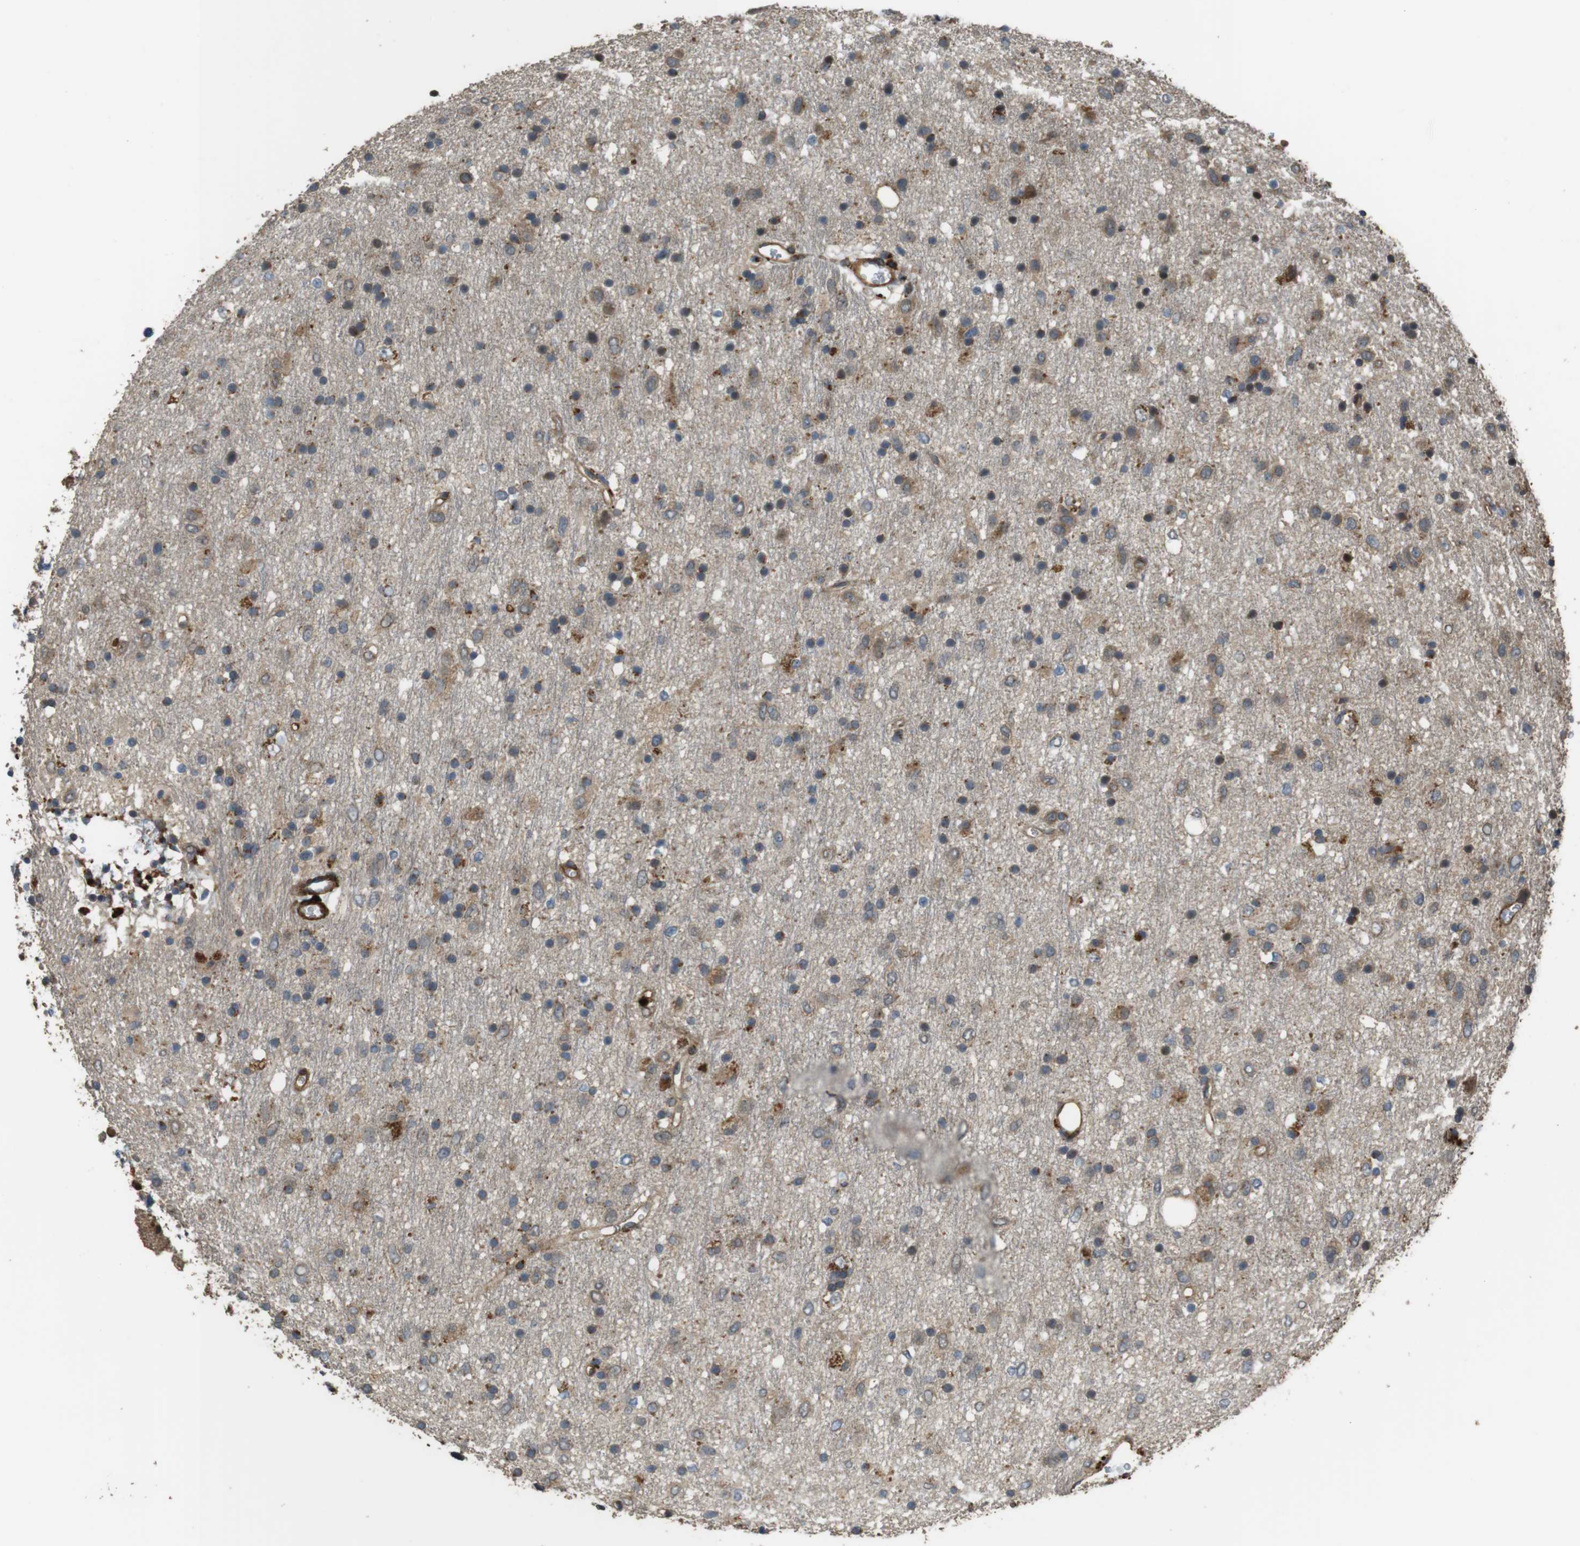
{"staining": {"intensity": "moderate", "quantity": "25%-75%", "location": "cytoplasmic/membranous"}, "tissue": "glioma", "cell_type": "Tumor cells", "image_type": "cancer", "snomed": [{"axis": "morphology", "description": "Glioma, malignant, Low grade"}, {"axis": "topography", "description": "Brain"}], "caption": "Moderate cytoplasmic/membranous protein staining is present in about 25%-75% of tumor cells in glioma.", "gene": "MSRB3", "patient": {"sex": "male", "age": 77}}